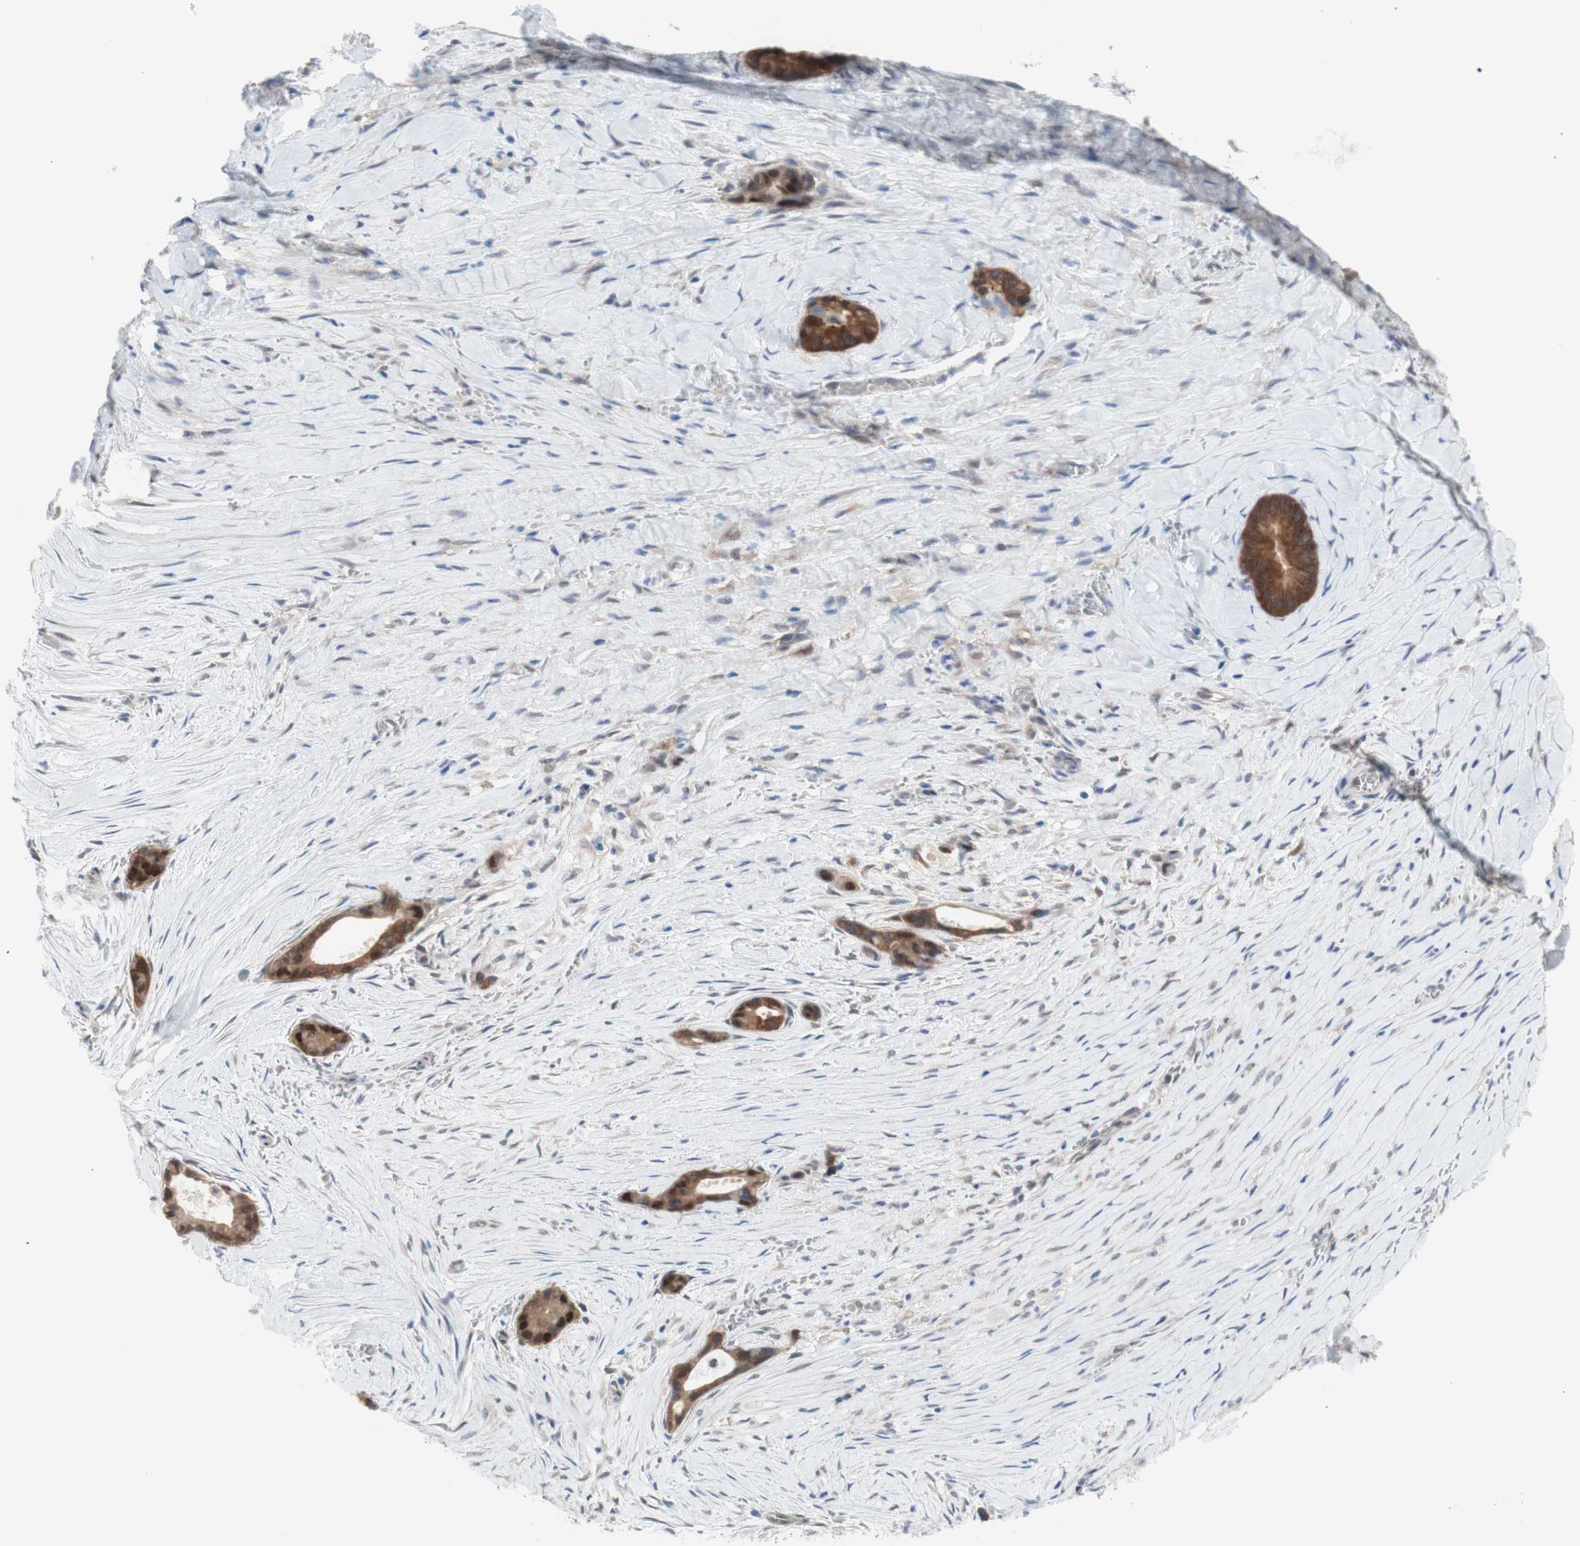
{"staining": {"intensity": "moderate", "quantity": ">75%", "location": "cytoplasmic/membranous,nuclear"}, "tissue": "liver cancer", "cell_type": "Tumor cells", "image_type": "cancer", "snomed": [{"axis": "morphology", "description": "Cholangiocarcinoma"}, {"axis": "topography", "description": "Liver"}], "caption": "A histopathology image of human liver cancer stained for a protein displays moderate cytoplasmic/membranous and nuclear brown staining in tumor cells. (DAB = brown stain, brightfield microscopy at high magnification).", "gene": "PRMT5", "patient": {"sex": "female", "age": 55}}